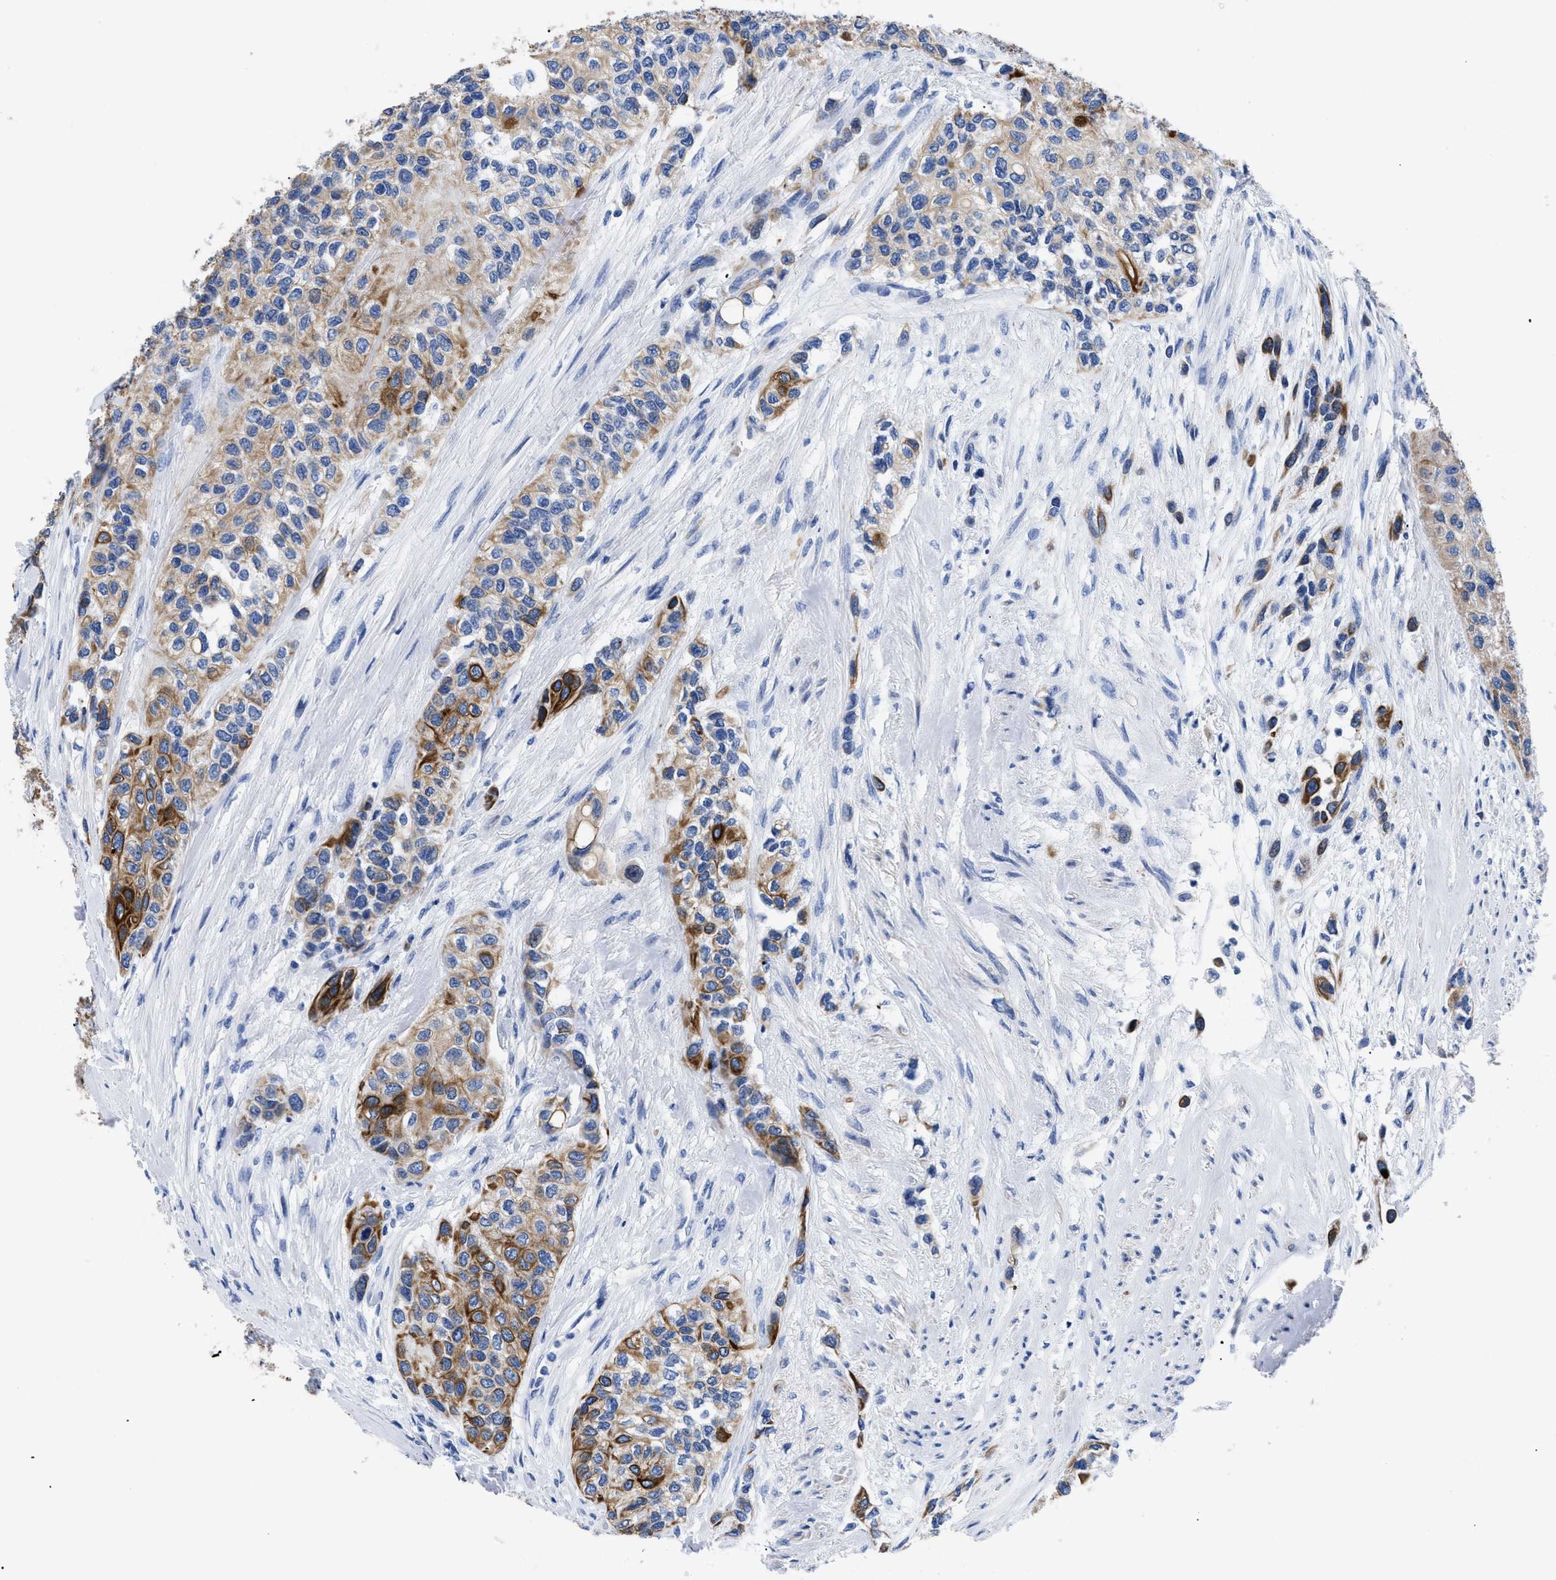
{"staining": {"intensity": "strong", "quantity": "<25%", "location": "cytoplasmic/membranous"}, "tissue": "urothelial cancer", "cell_type": "Tumor cells", "image_type": "cancer", "snomed": [{"axis": "morphology", "description": "Urothelial carcinoma, High grade"}, {"axis": "topography", "description": "Urinary bladder"}], "caption": "Human high-grade urothelial carcinoma stained with a protein marker demonstrates strong staining in tumor cells.", "gene": "TMEM68", "patient": {"sex": "female", "age": 56}}